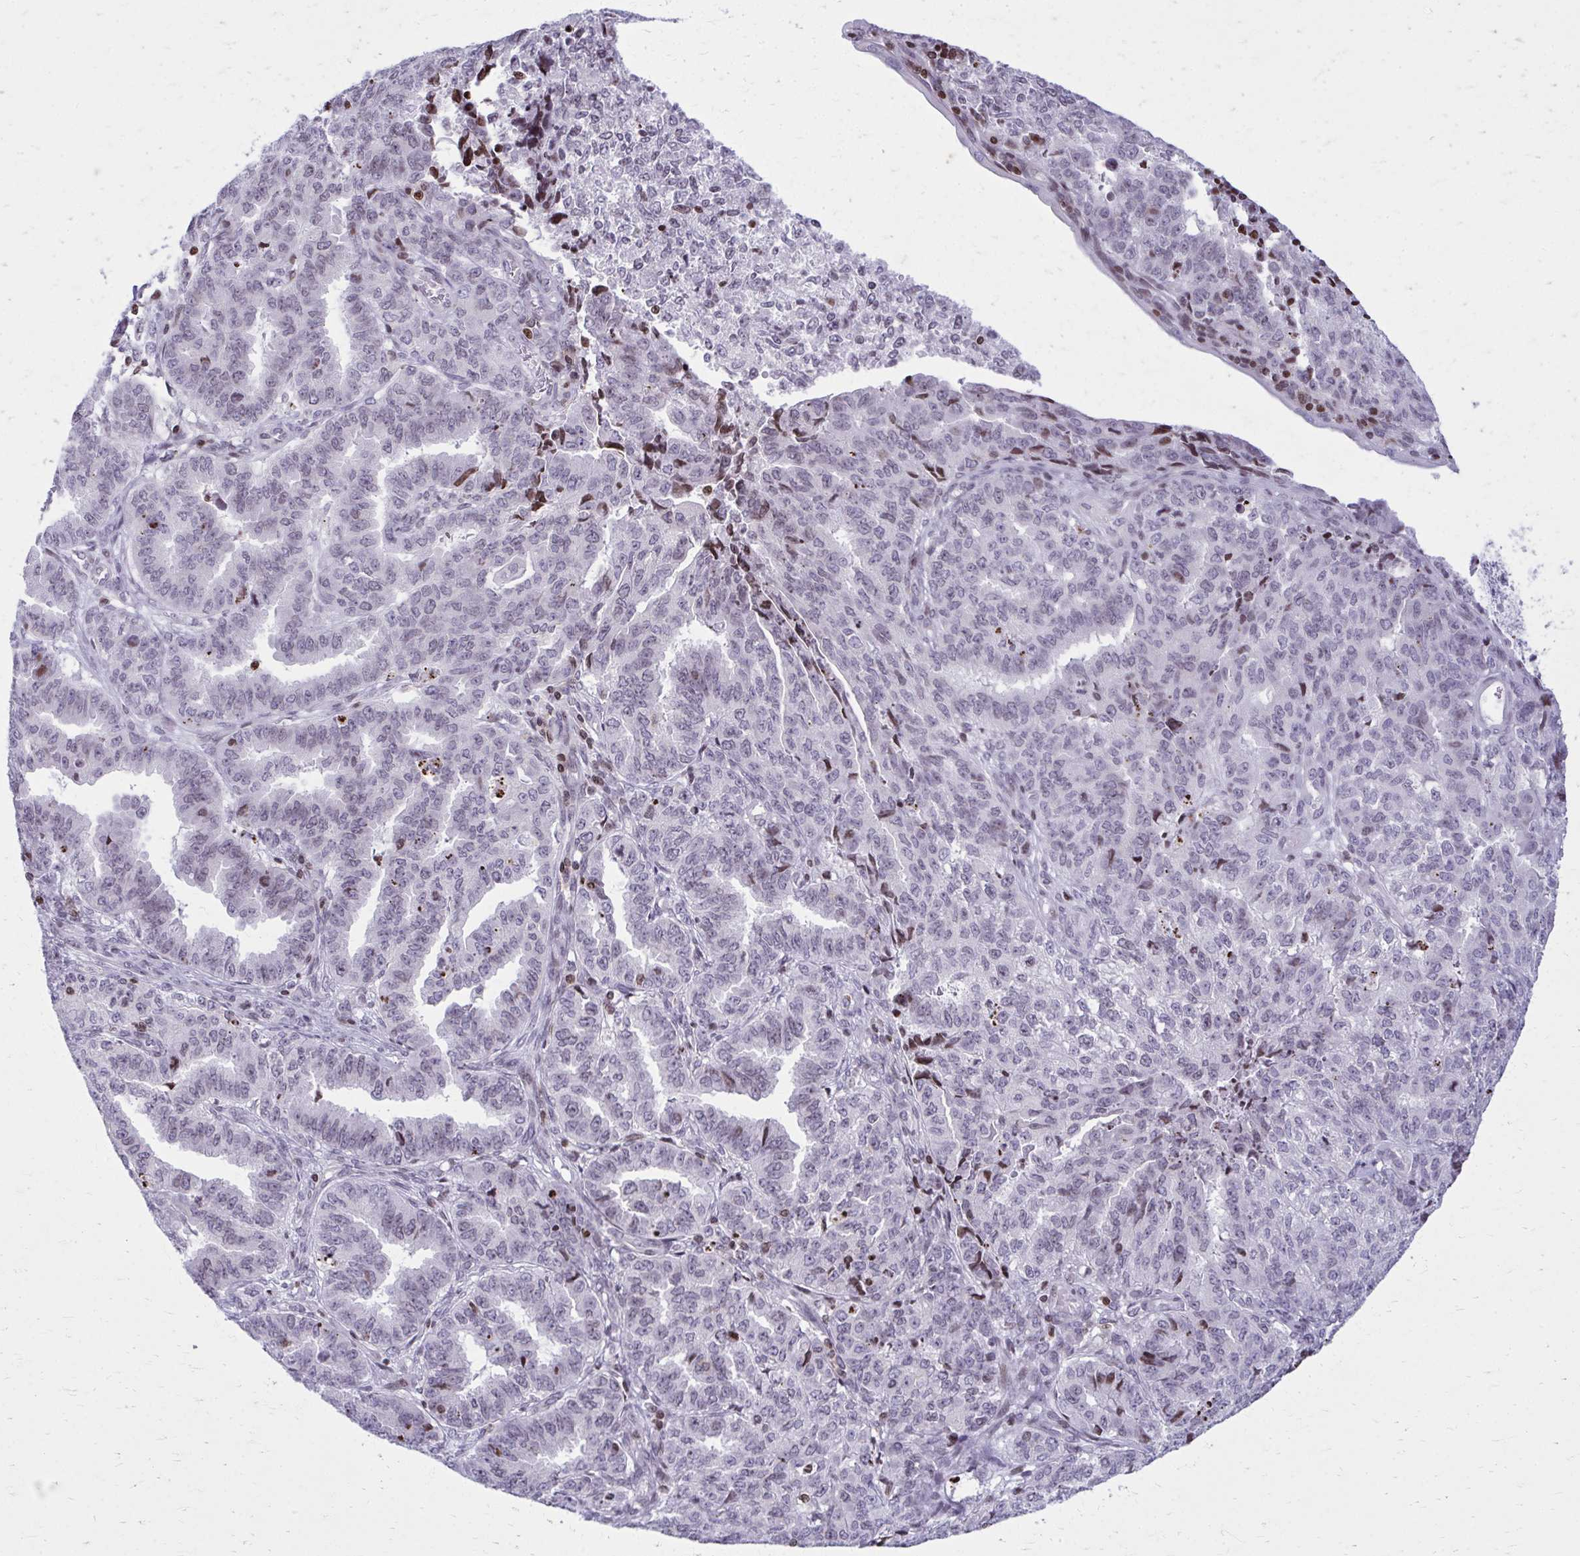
{"staining": {"intensity": "negative", "quantity": "none", "location": "none"}, "tissue": "endometrial cancer", "cell_type": "Tumor cells", "image_type": "cancer", "snomed": [{"axis": "morphology", "description": "Adenocarcinoma, NOS"}, {"axis": "topography", "description": "Endometrium"}], "caption": "Image shows no significant protein staining in tumor cells of endometrial adenocarcinoma. Nuclei are stained in blue.", "gene": "AP5M1", "patient": {"sex": "female", "age": 50}}